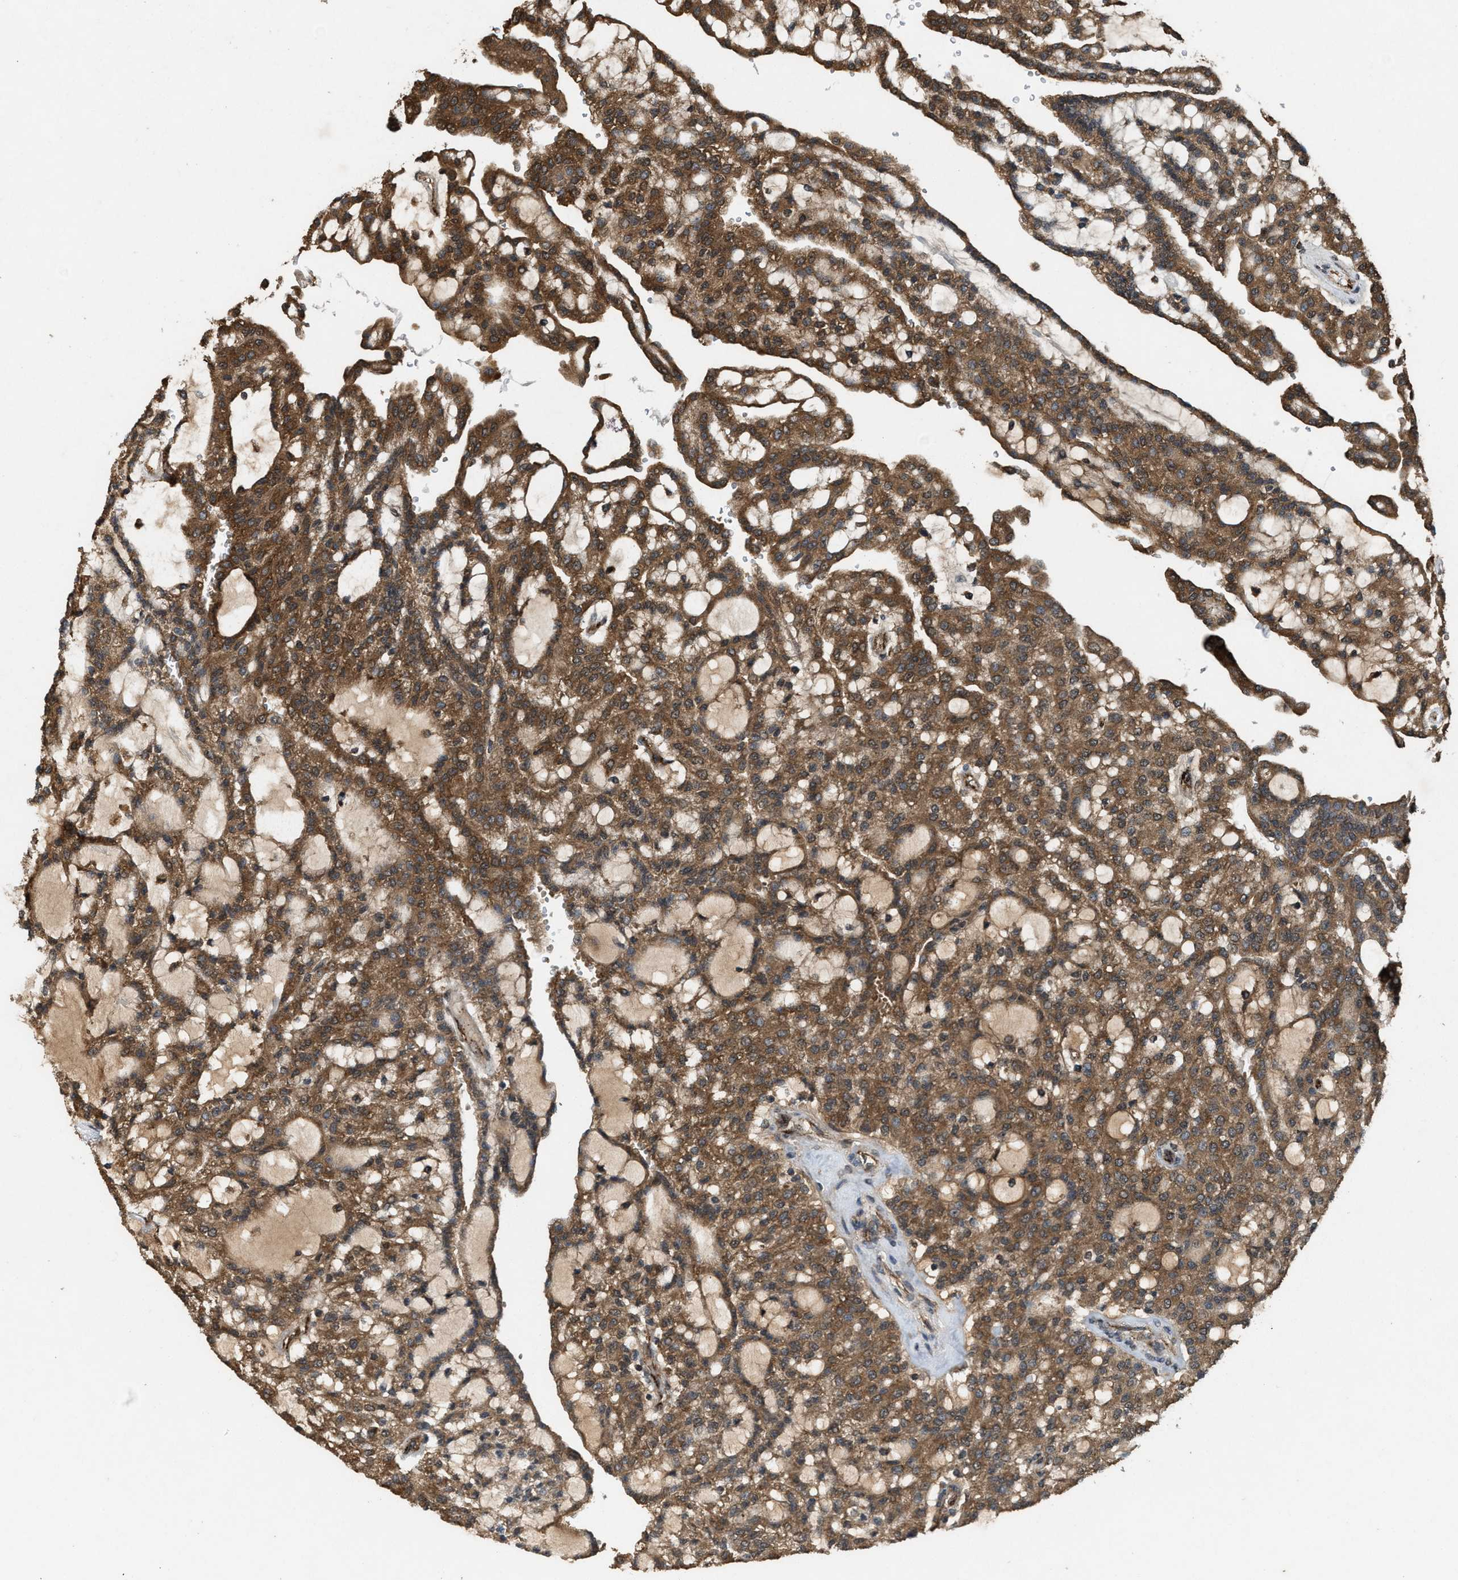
{"staining": {"intensity": "moderate", "quantity": ">75%", "location": "cytoplasmic/membranous"}, "tissue": "renal cancer", "cell_type": "Tumor cells", "image_type": "cancer", "snomed": [{"axis": "morphology", "description": "Adenocarcinoma, NOS"}, {"axis": "topography", "description": "Kidney"}], "caption": "Immunohistochemistry (IHC) image of neoplastic tissue: human renal cancer (adenocarcinoma) stained using IHC shows medium levels of moderate protein expression localized specifically in the cytoplasmic/membranous of tumor cells, appearing as a cytoplasmic/membranous brown color.", "gene": "ARHGEF5", "patient": {"sex": "male", "age": 63}}